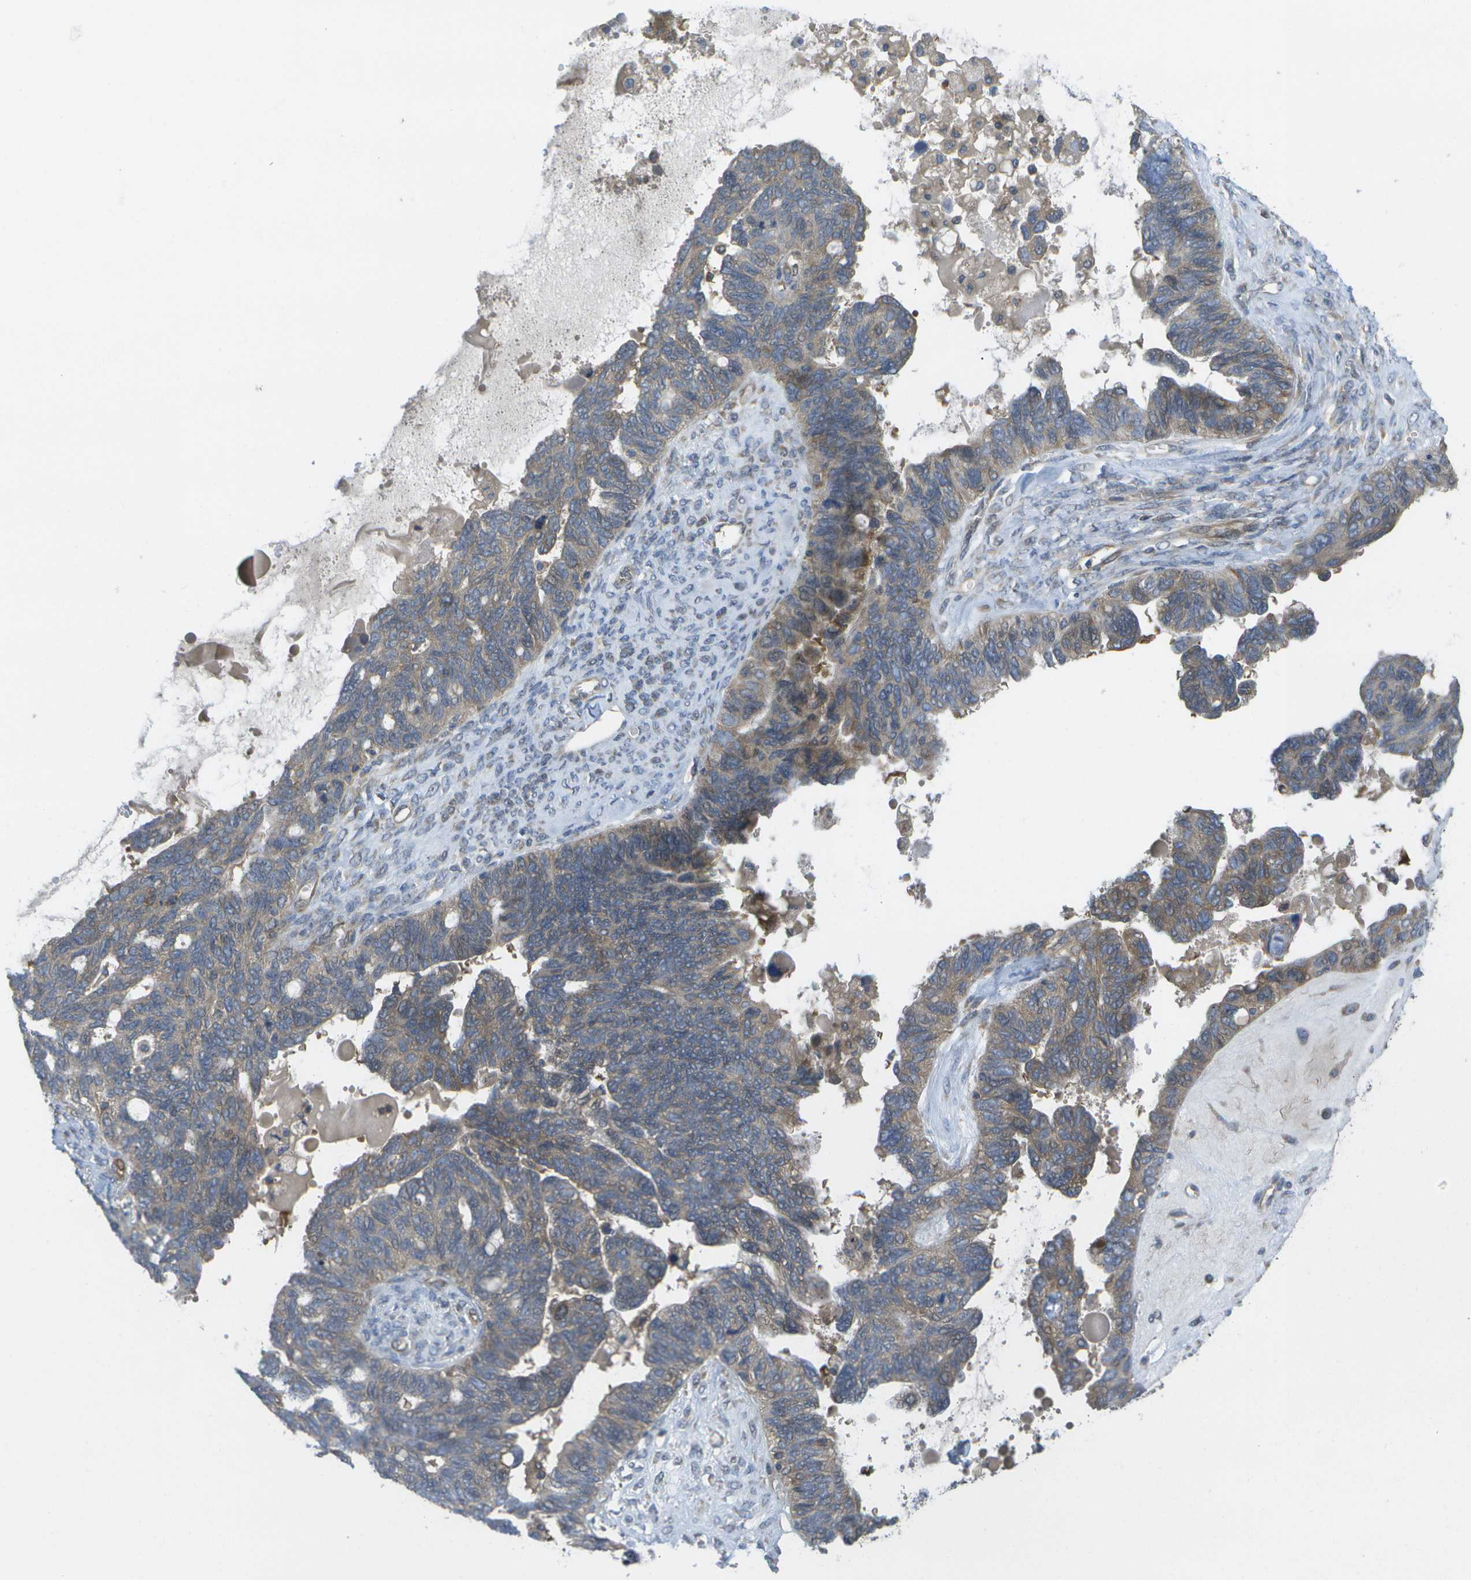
{"staining": {"intensity": "moderate", "quantity": "25%-75%", "location": "cytoplasmic/membranous"}, "tissue": "ovarian cancer", "cell_type": "Tumor cells", "image_type": "cancer", "snomed": [{"axis": "morphology", "description": "Cystadenocarcinoma, serous, NOS"}, {"axis": "topography", "description": "Ovary"}], "caption": "Human ovarian serous cystadenocarcinoma stained with a protein marker displays moderate staining in tumor cells.", "gene": "DPM3", "patient": {"sex": "female", "age": 79}}